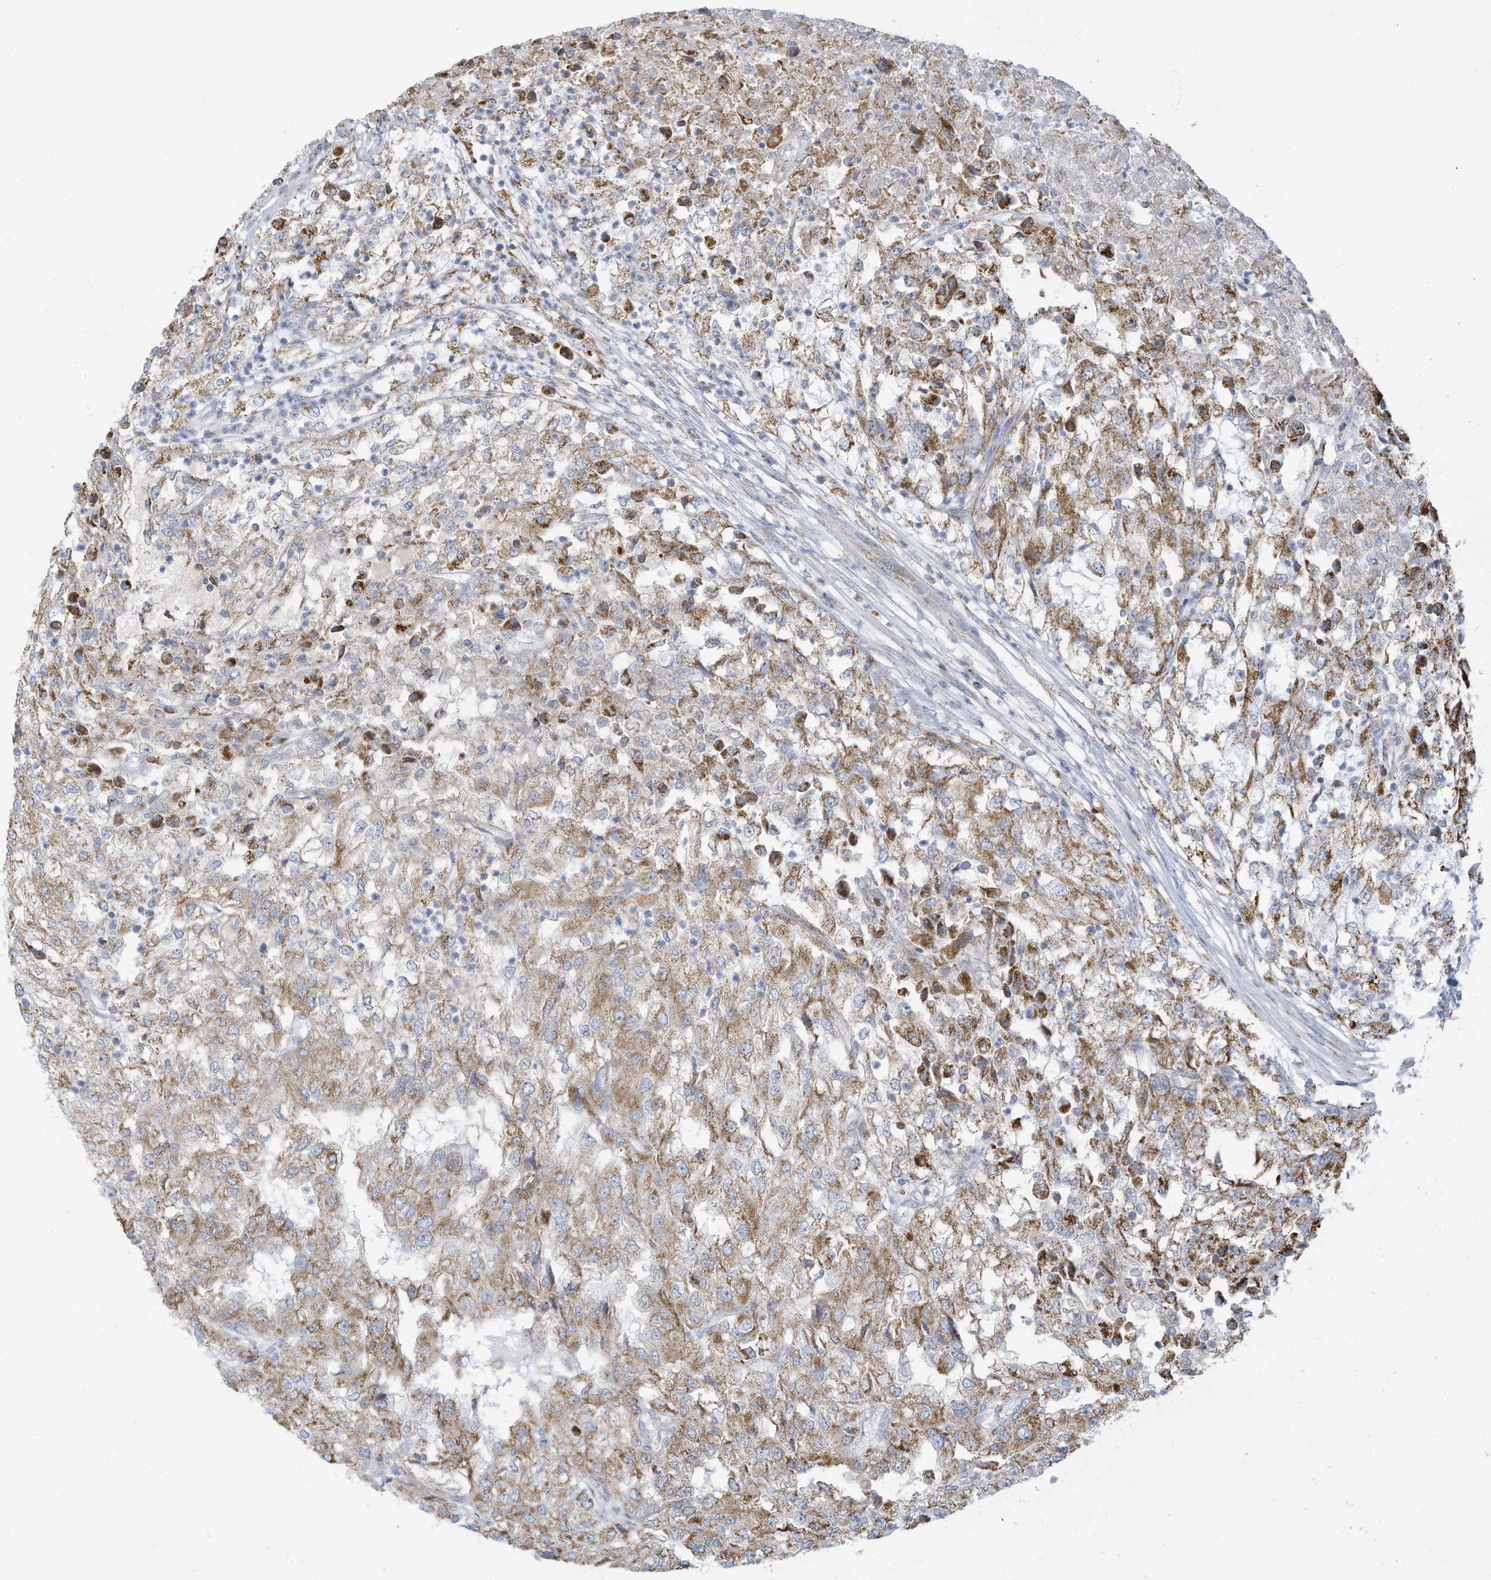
{"staining": {"intensity": "moderate", "quantity": ">75%", "location": "cytoplasmic/membranous"}, "tissue": "renal cancer", "cell_type": "Tumor cells", "image_type": "cancer", "snomed": [{"axis": "morphology", "description": "Adenocarcinoma, NOS"}, {"axis": "topography", "description": "Kidney"}], "caption": "Immunohistochemical staining of human renal cancer (adenocarcinoma) reveals medium levels of moderate cytoplasmic/membranous staining in about >75% of tumor cells.", "gene": "NLN", "patient": {"sex": "female", "age": 54}}